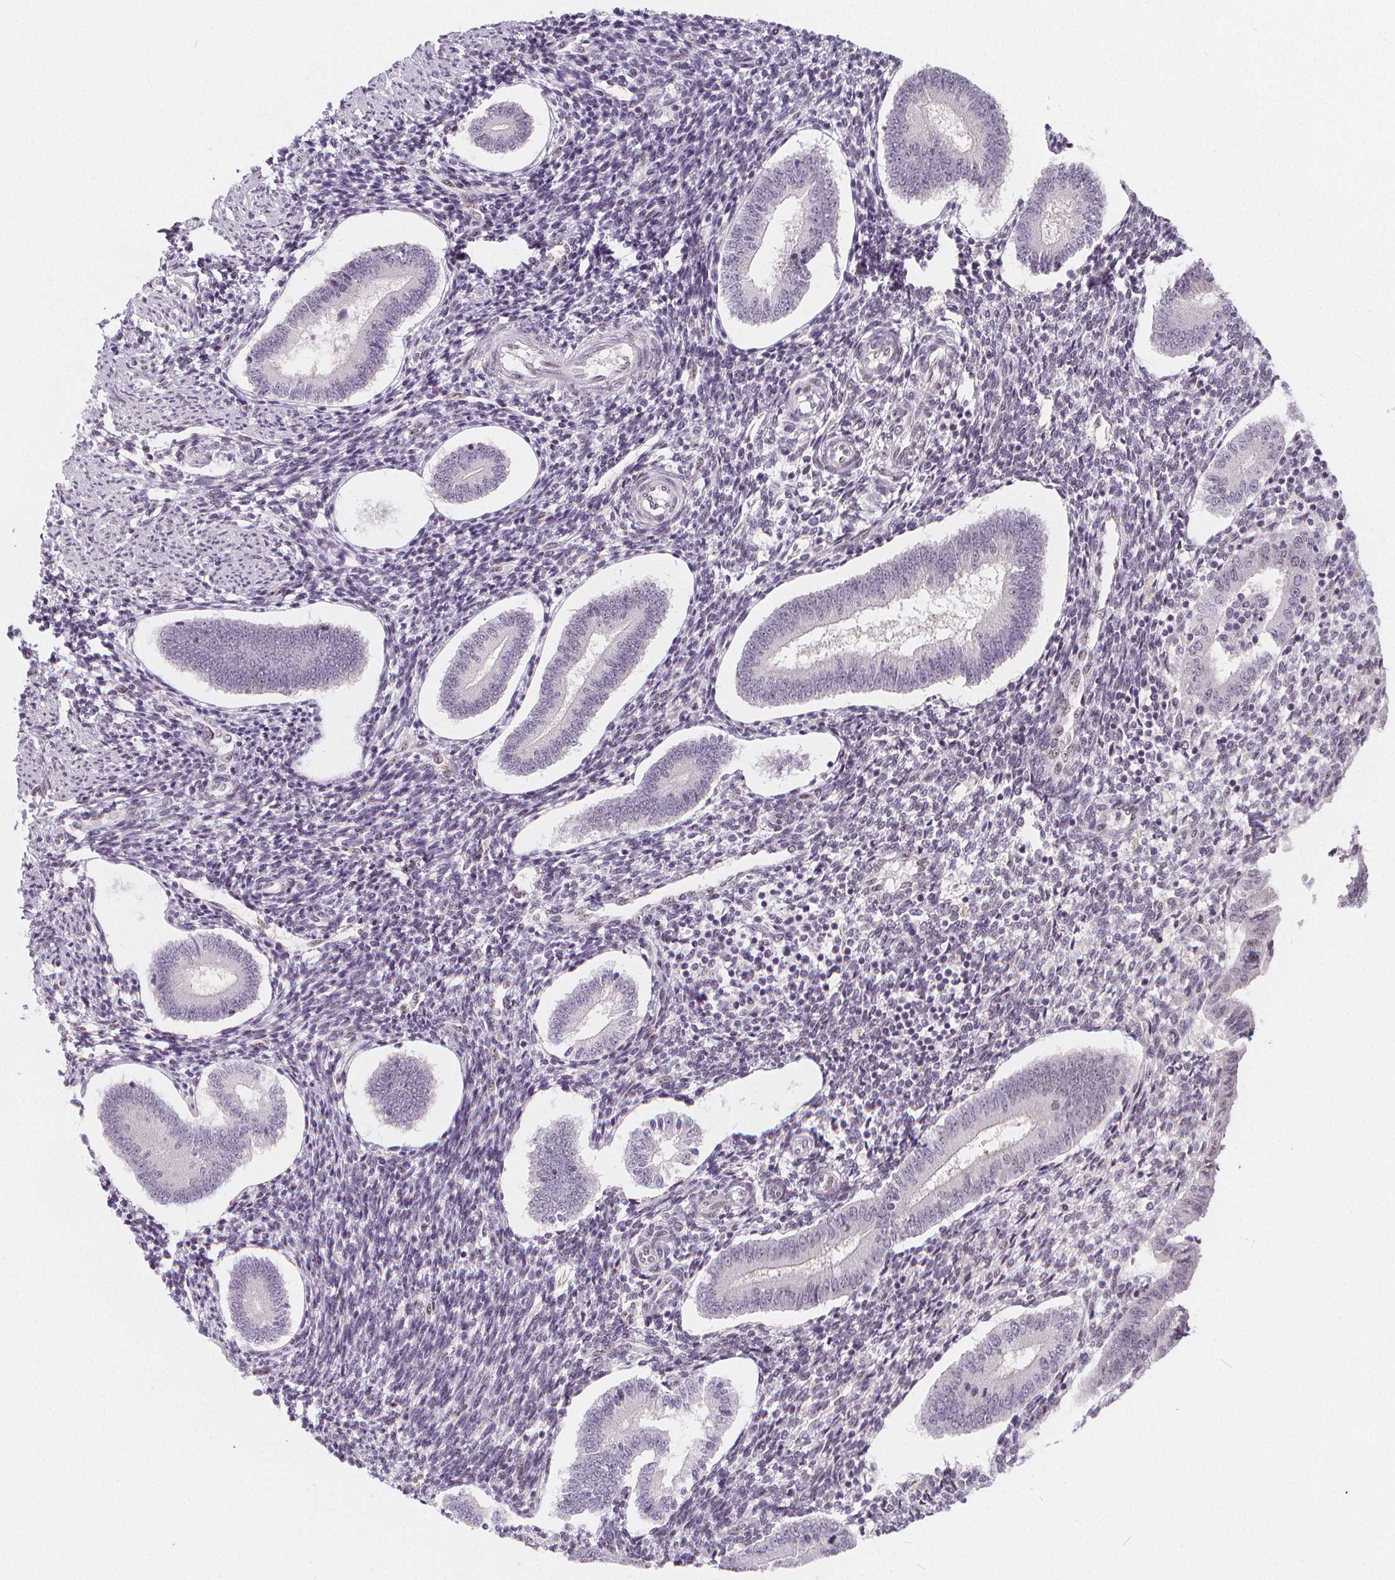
{"staining": {"intensity": "weak", "quantity": "<25%", "location": "cytoplasmic/membranous"}, "tissue": "endometrium", "cell_type": "Cells in endometrial stroma", "image_type": "normal", "snomed": [{"axis": "morphology", "description": "Normal tissue, NOS"}, {"axis": "topography", "description": "Endometrium"}], "caption": "DAB immunohistochemical staining of normal endometrium exhibits no significant expression in cells in endometrial stroma.", "gene": "DRC3", "patient": {"sex": "female", "age": 40}}